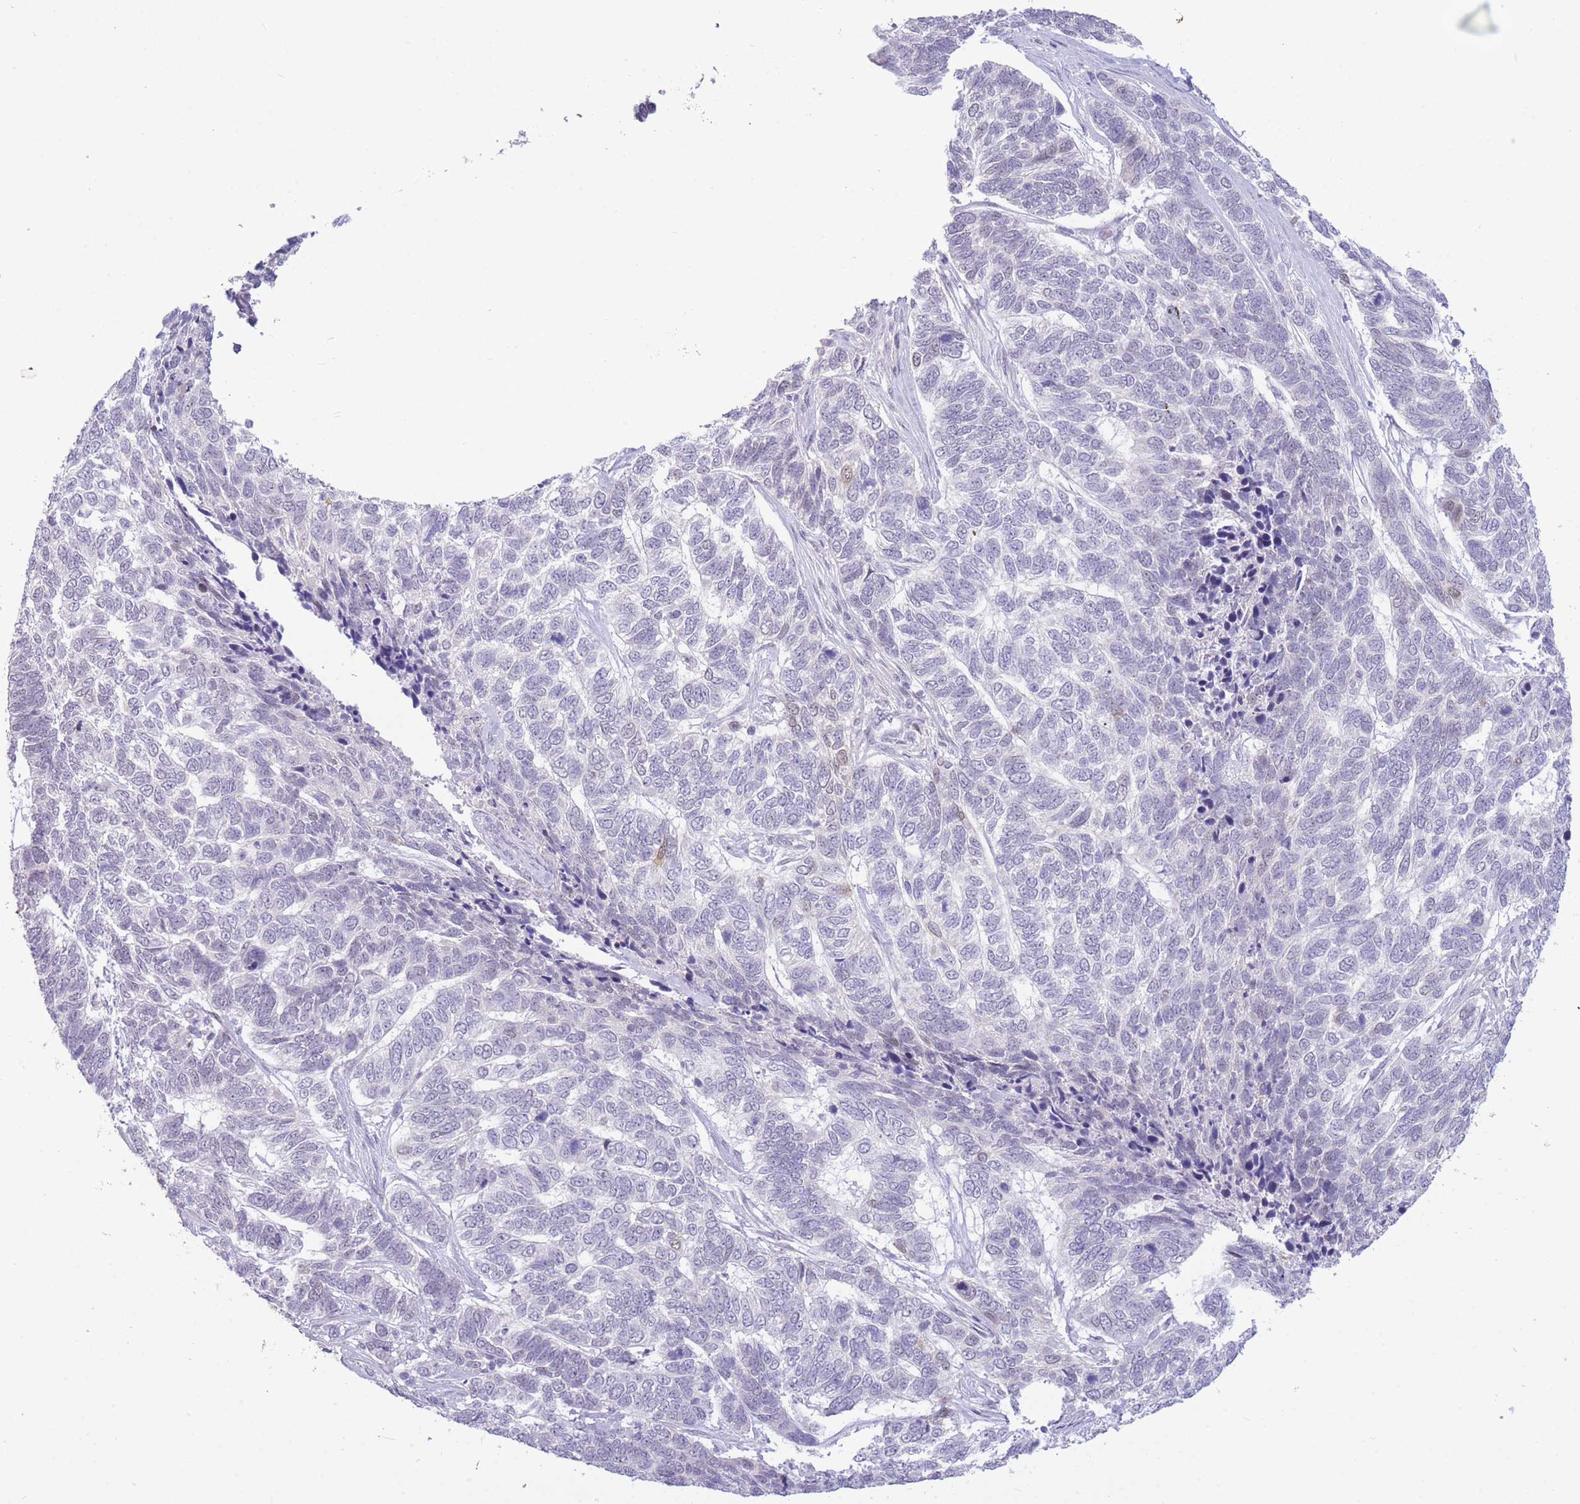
{"staining": {"intensity": "negative", "quantity": "none", "location": "none"}, "tissue": "skin cancer", "cell_type": "Tumor cells", "image_type": "cancer", "snomed": [{"axis": "morphology", "description": "Basal cell carcinoma"}, {"axis": "topography", "description": "Skin"}], "caption": "Micrograph shows no protein positivity in tumor cells of skin basal cell carcinoma tissue.", "gene": "FBXO46", "patient": {"sex": "female", "age": 65}}